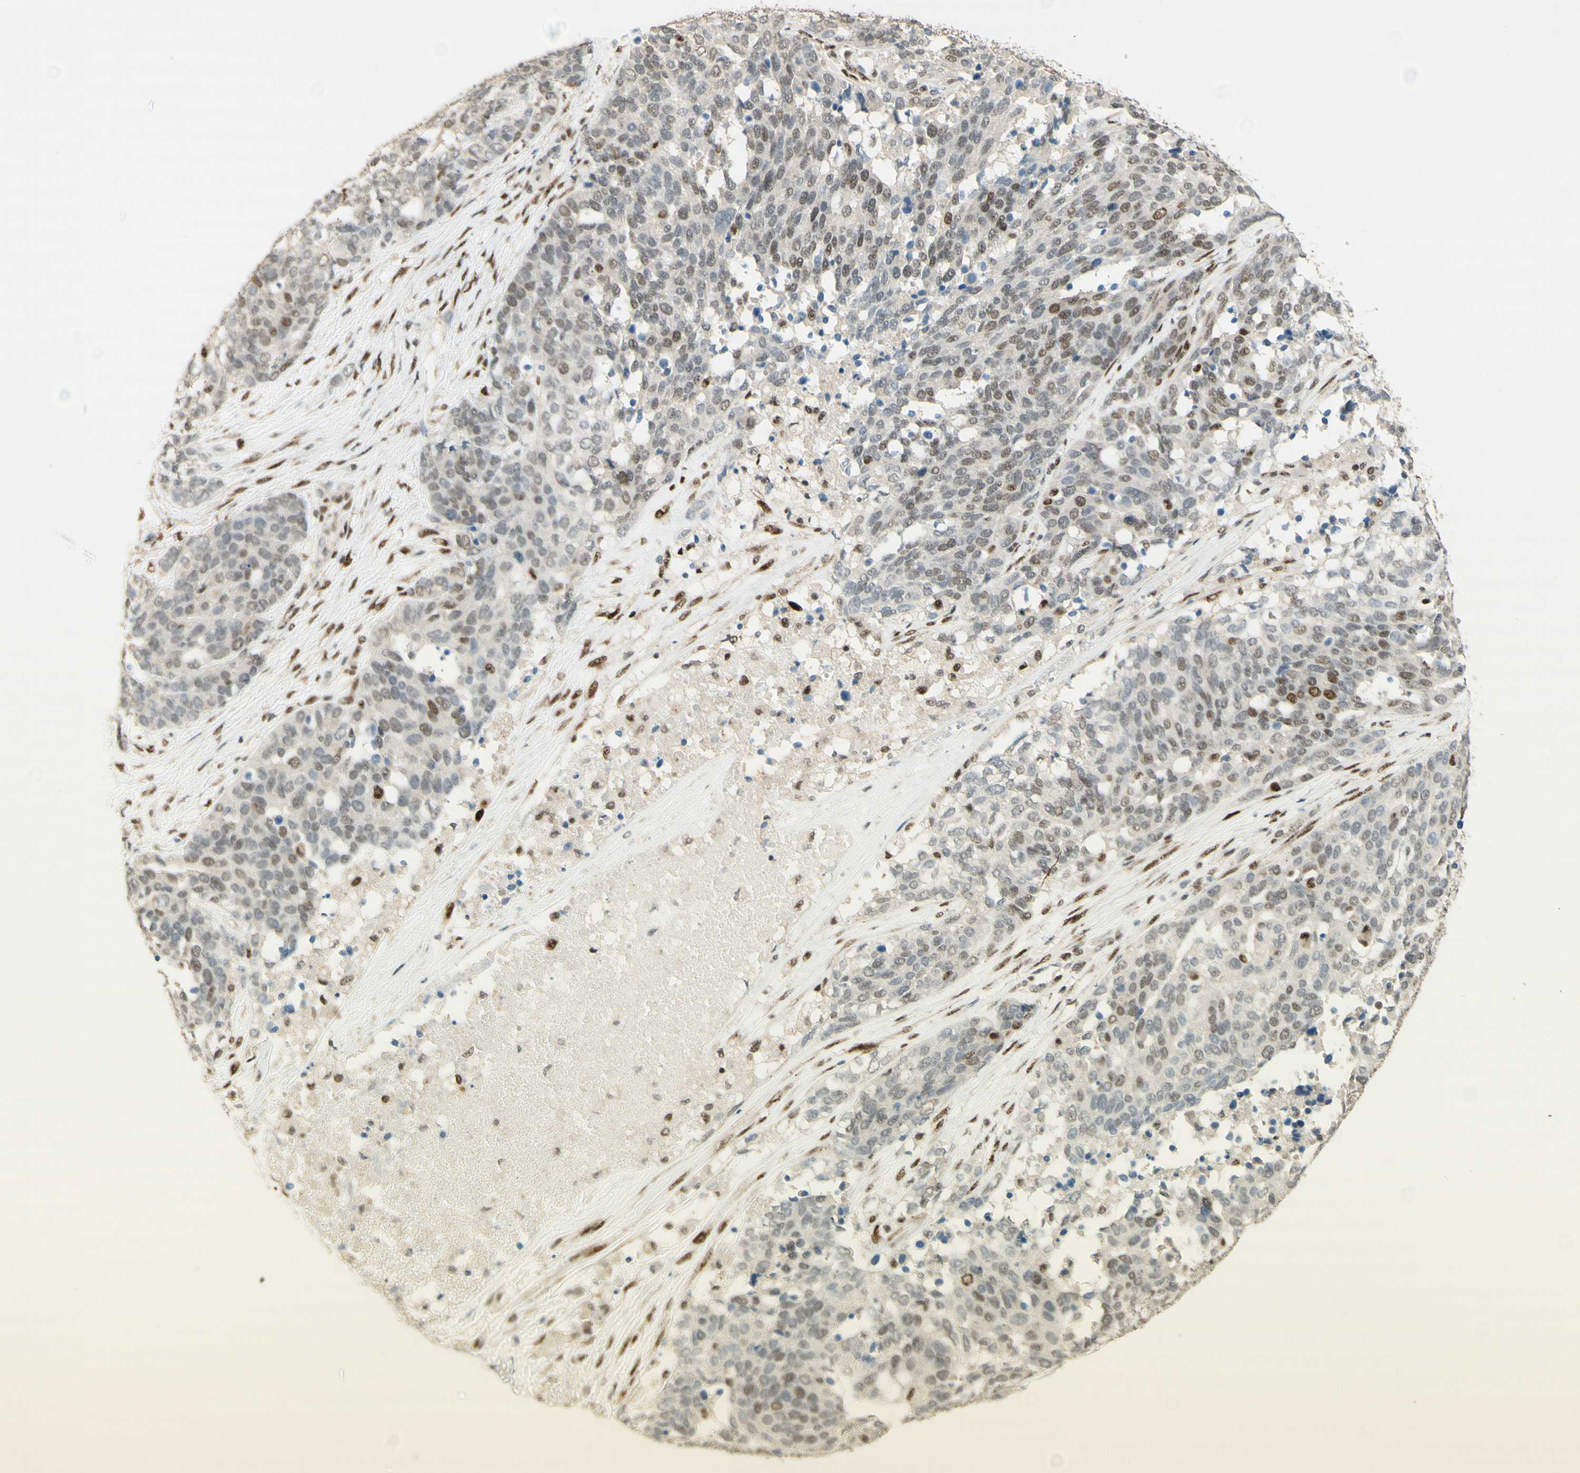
{"staining": {"intensity": "moderate", "quantity": "25%-75%", "location": "nuclear"}, "tissue": "ovarian cancer", "cell_type": "Tumor cells", "image_type": "cancer", "snomed": [{"axis": "morphology", "description": "Cystadenocarcinoma, serous, NOS"}, {"axis": "topography", "description": "Ovary"}], "caption": "Ovarian cancer stained for a protein displays moderate nuclear positivity in tumor cells.", "gene": "FOXP1", "patient": {"sex": "female", "age": 44}}